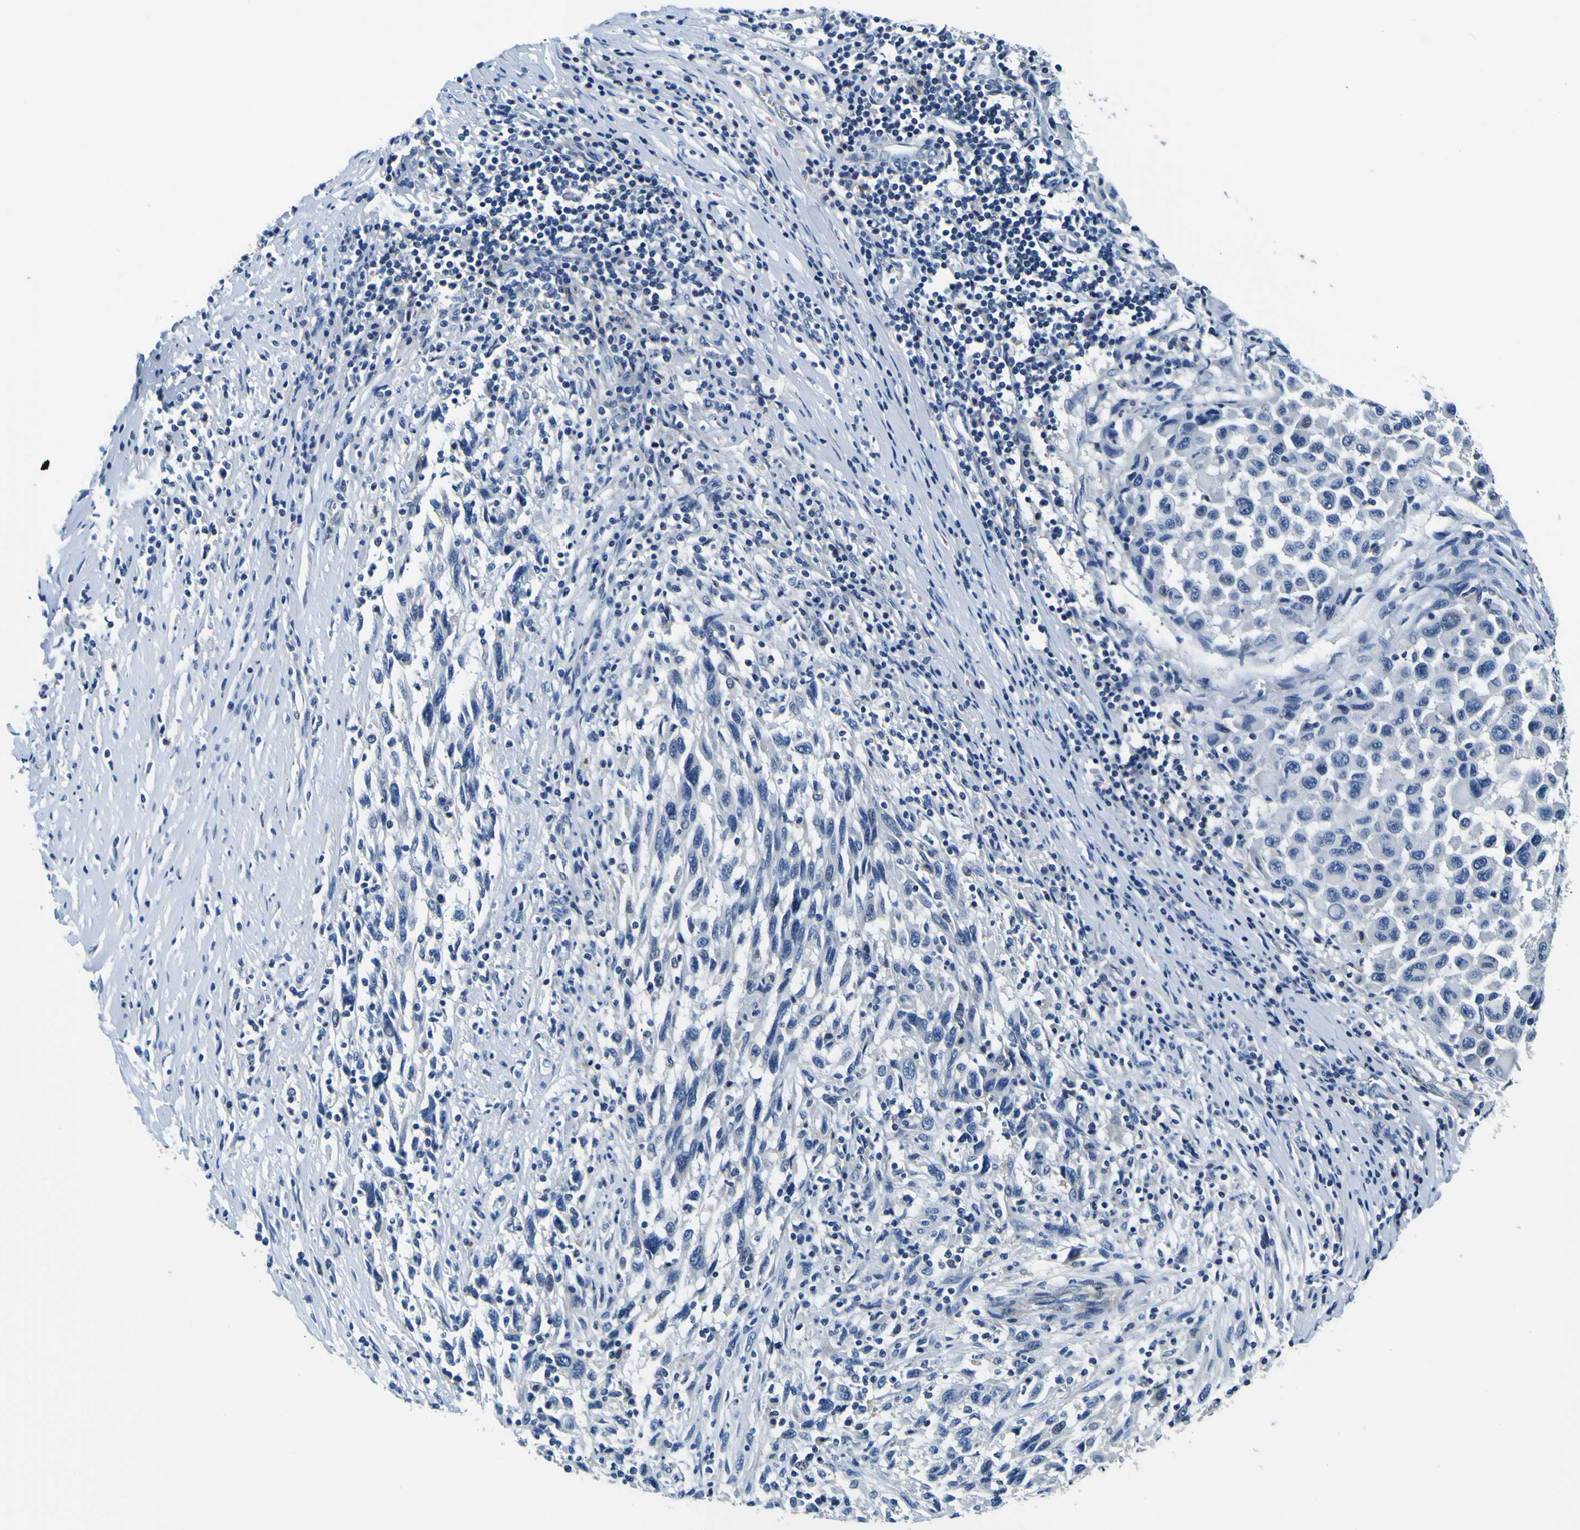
{"staining": {"intensity": "negative", "quantity": "none", "location": "none"}, "tissue": "melanoma", "cell_type": "Tumor cells", "image_type": "cancer", "snomed": [{"axis": "morphology", "description": "Malignant melanoma, Metastatic site"}, {"axis": "topography", "description": "Lymph node"}], "caption": "High magnification brightfield microscopy of melanoma stained with DAB (3,3'-diaminobenzidine) (brown) and counterstained with hematoxylin (blue): tumor cells show no significant staining.", "gene": "ADGRA2", "patient": {"sex": "male", "age": 61}}